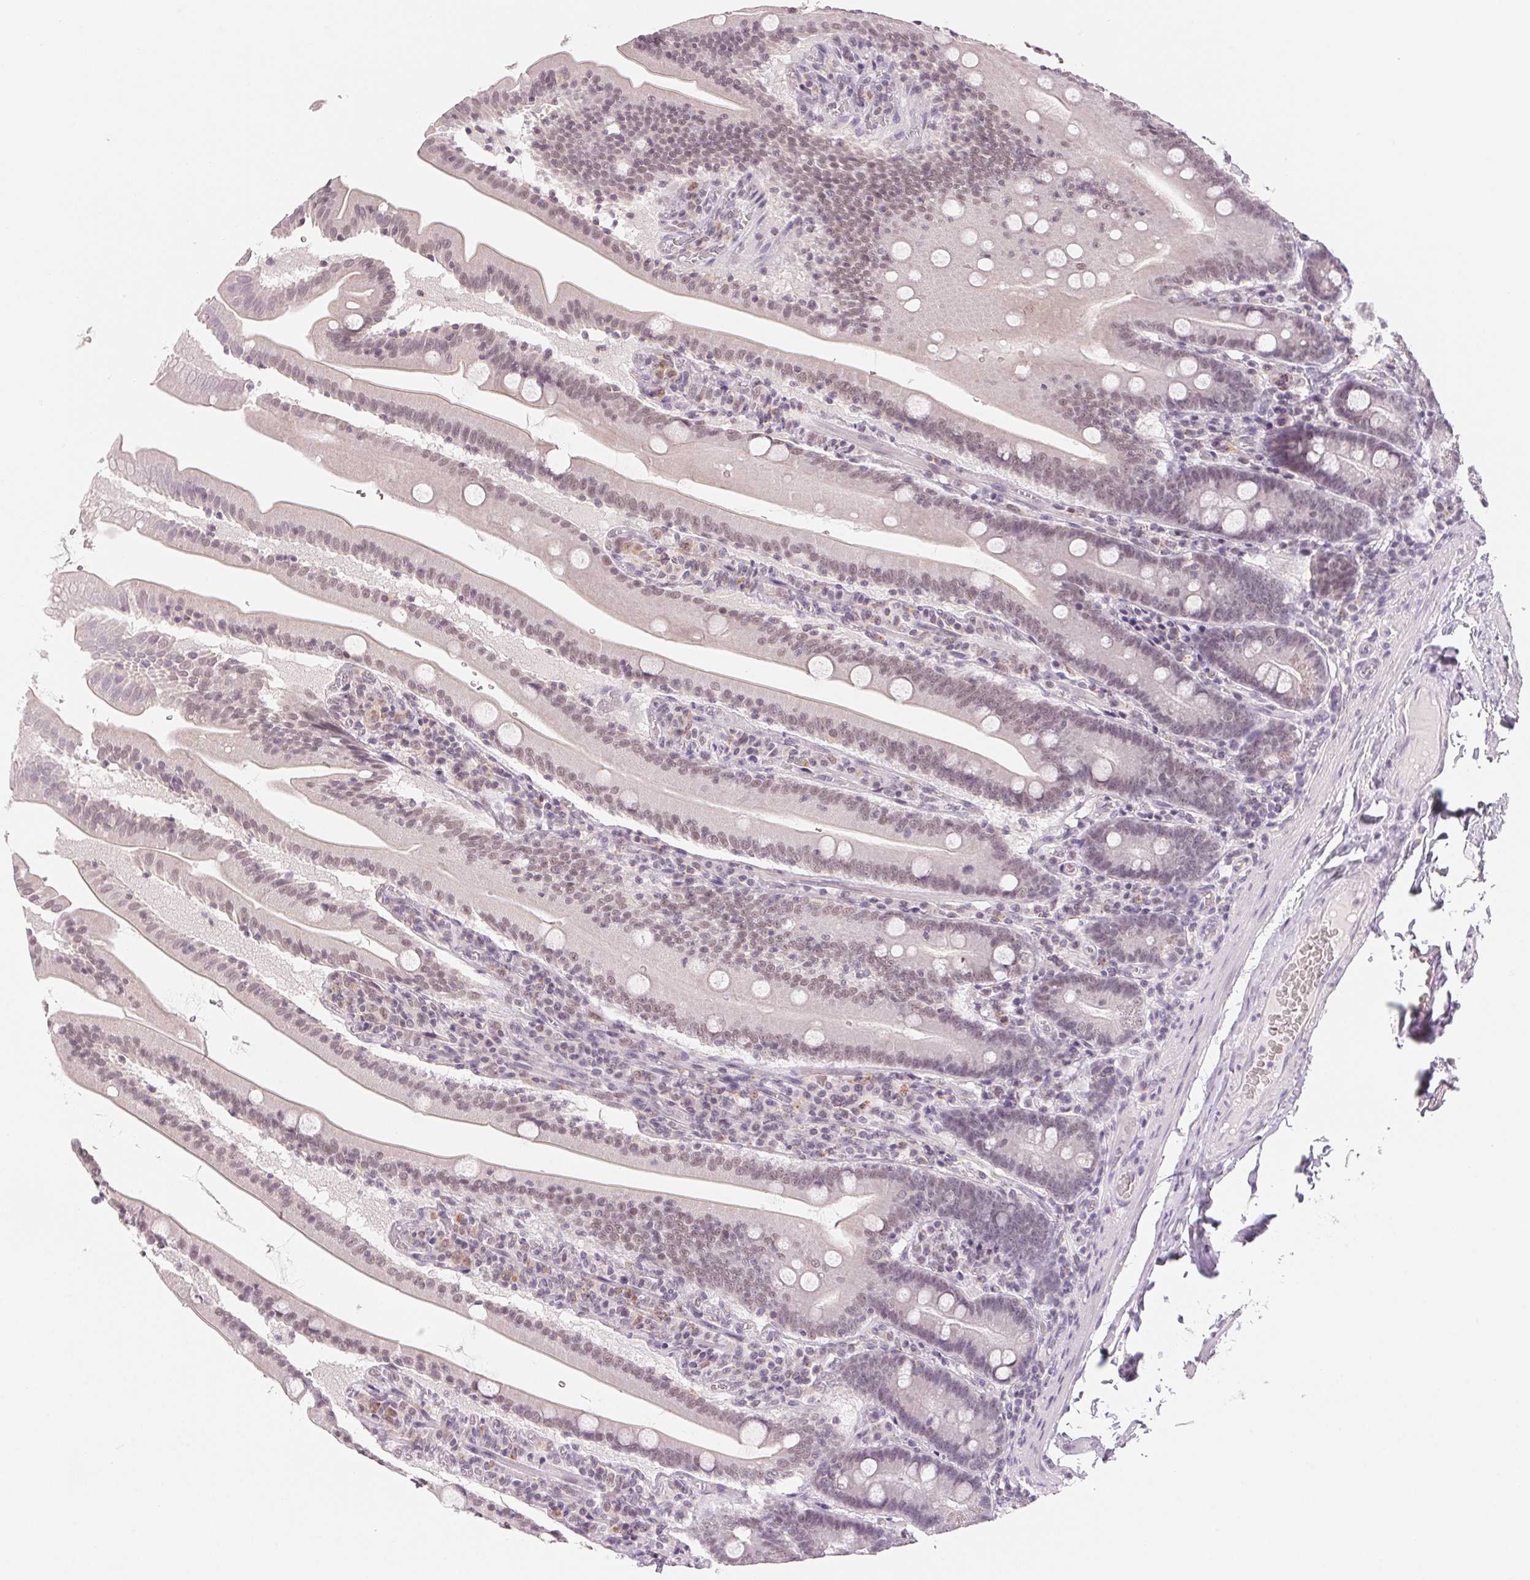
{"staining": {"intensity": "weak", "quantity": "25%-75%", "location": "nuclear"}, "tissue": "small intestine", "cell_type": "Glandular cells", "image_type": "normal", "snomed": [{"axis": "morphology", "description": "Normal tissue, NOS"}, {"axis": "topography", "description": "Small intestine"}], "caption": "About 25%-75% of glandular cells in normal small intestine exhibit weak nuclear protein expression as visualized by brown immunohistochemical staining.", "gene": "NXF3", "patient": {"sex": "male", "age": 37}}